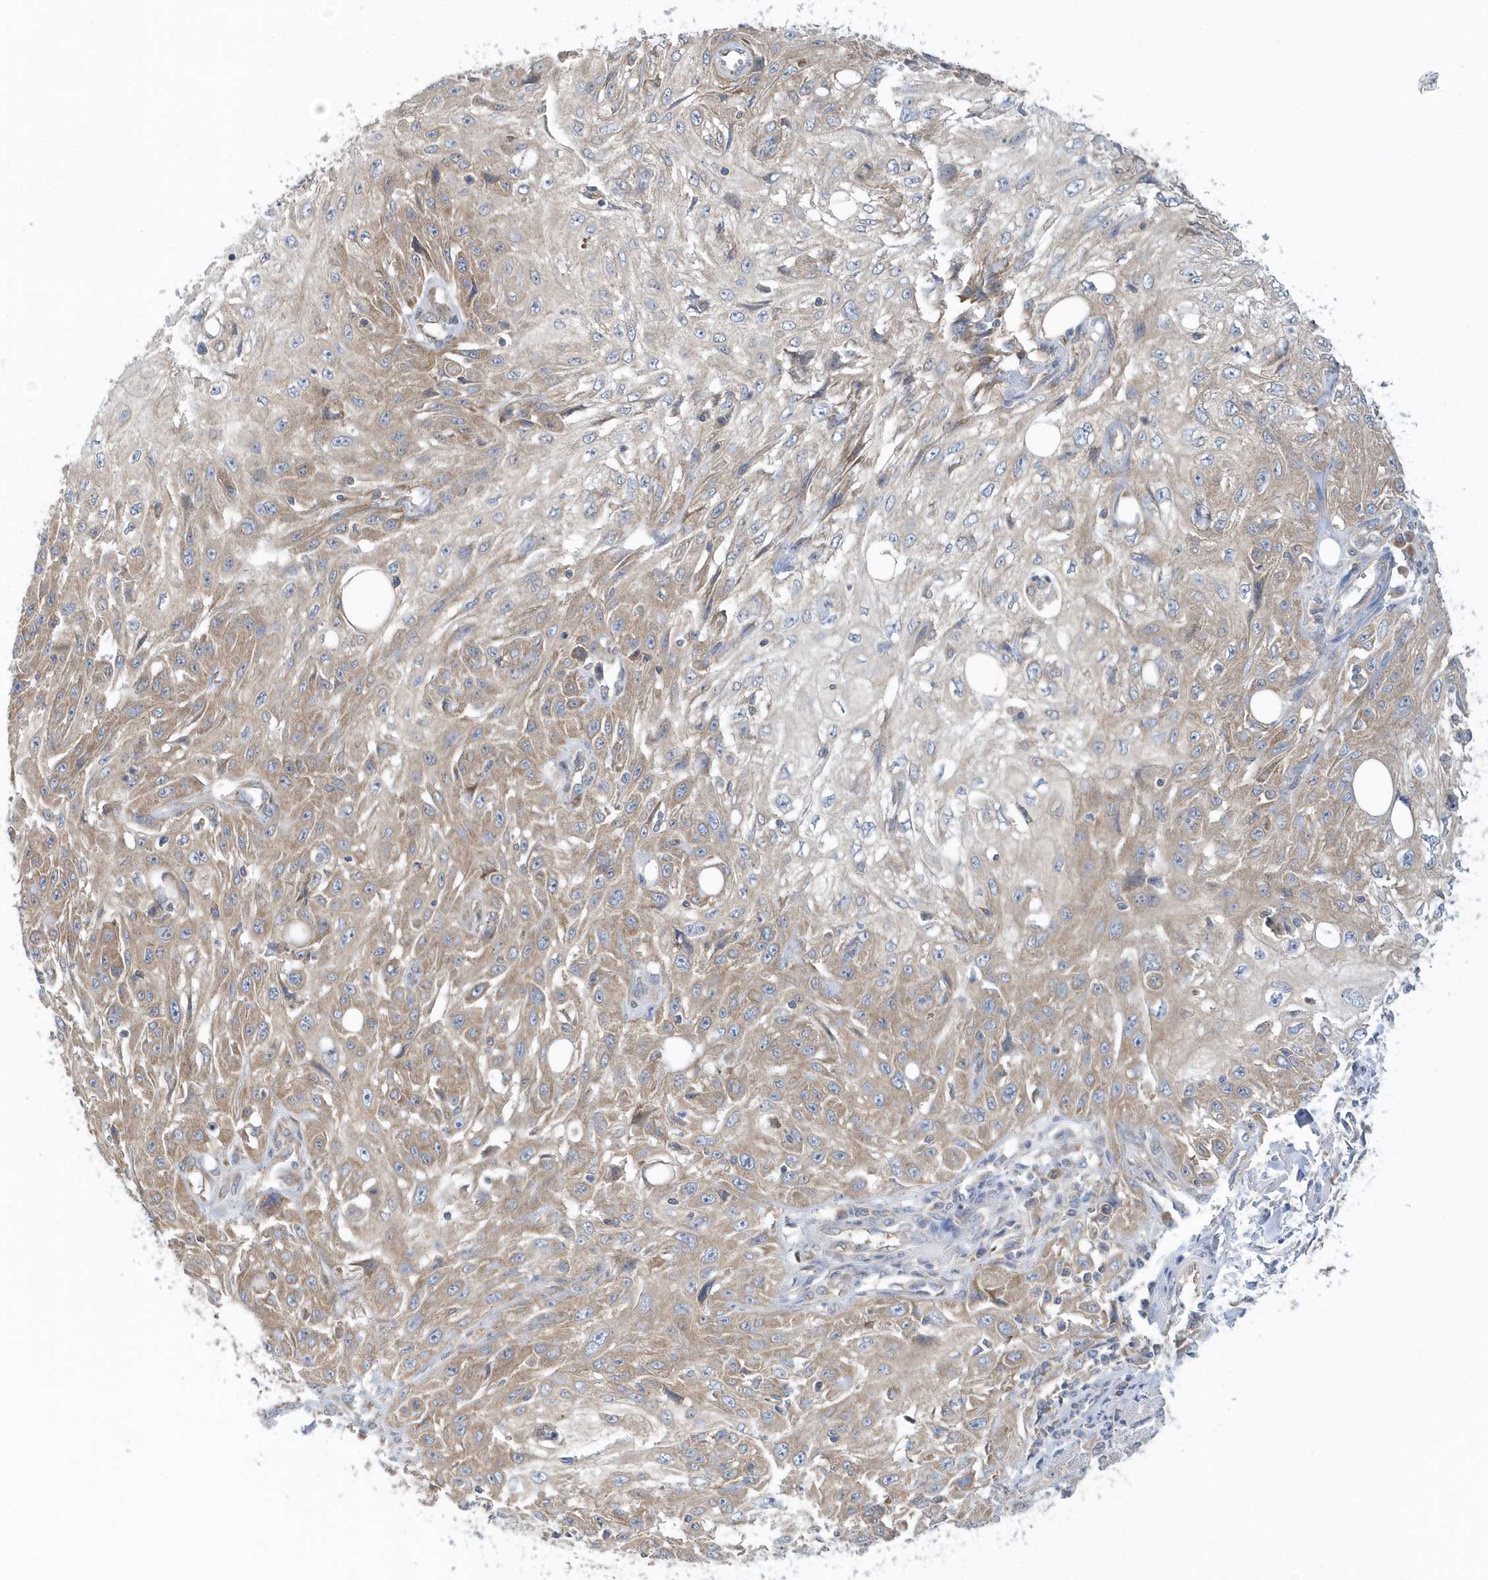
{"staining": {"intensity": "weak", "quantity": "25%-75%", "location": "cytoplasmic/membranous"}, "tissue": "skin cancer", "cell_type": "Tumor cells", "image_type": "cancer", "snomed": [{"axis": "morphology", "description": "Squamous cell carcinoma, NOS"}, {"axis": "topography", "description": "Skin"}], "caption": "A low amount of weak cytoplasmic/membranous expression is appreciated in approximately 25%-75% of tumor cells in skin cancer tissue.", "gene": "EIF3C", "patient": {"sex": "male", "age": 75}}